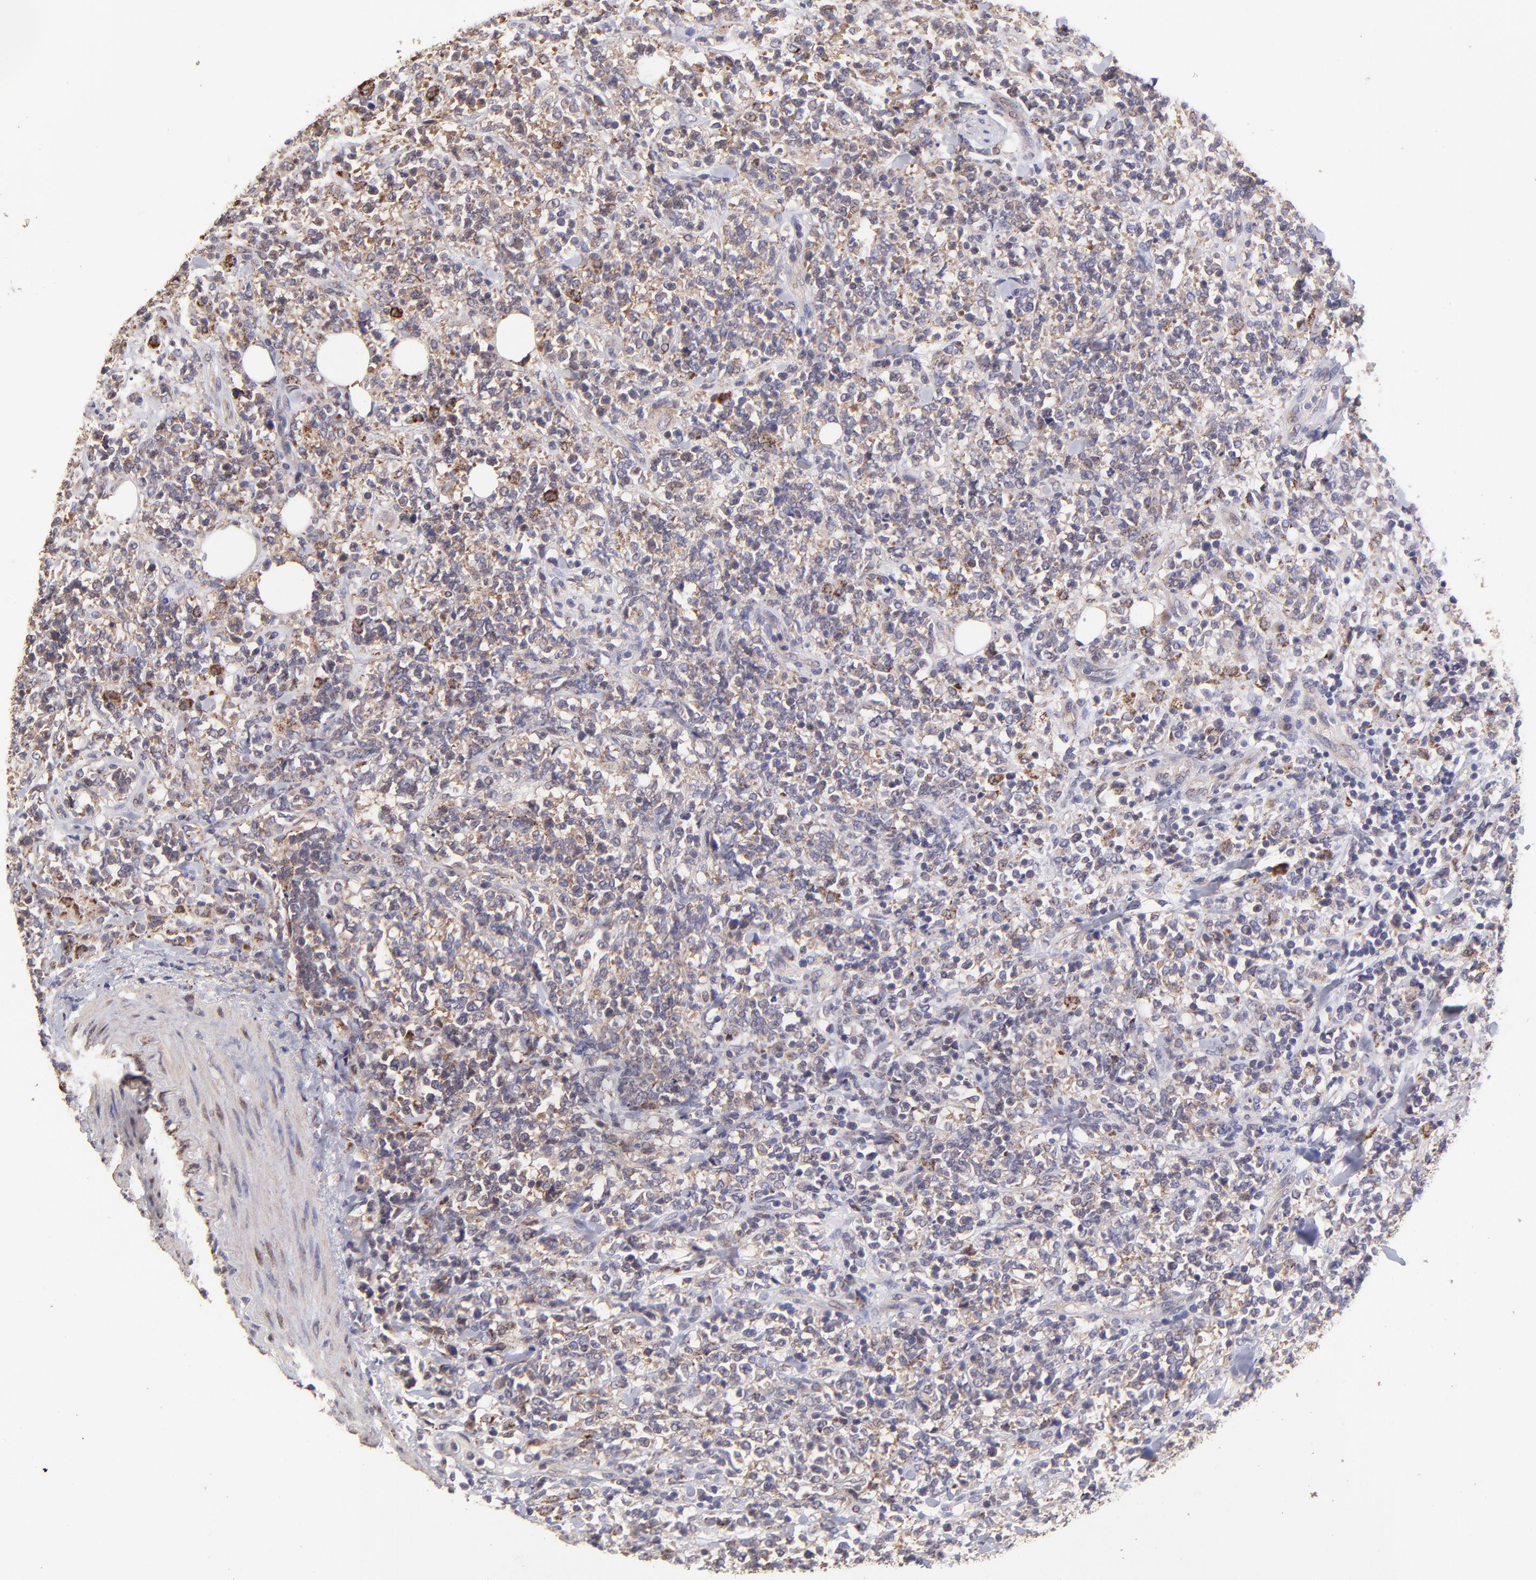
{"staining": {"intensity": "weak", "quantity": "25%-75%", "location": "cytoplasmic/membranous"}, "tissue": "lymphoma", "cell_type": "Tumor cells", "image_type": "cancer", "snomed": [{"axis": "morphology", "description": "Malignant lymphoma, non-Hodgkin's type, High grade"}, {"axis": "topography", "description": "Soft tissue"}], "caption": "Weak cytoplasmic/membranous protein staining is seen in approximately 25%-75% of tumor cells in malignant lymphoma, non-Hodgkin's type (high-grade). (DAB = brown stain, brightfield microscopy at high magnification).", "gene": "NSF", "patient": {"sex": "male", "age": 18}}